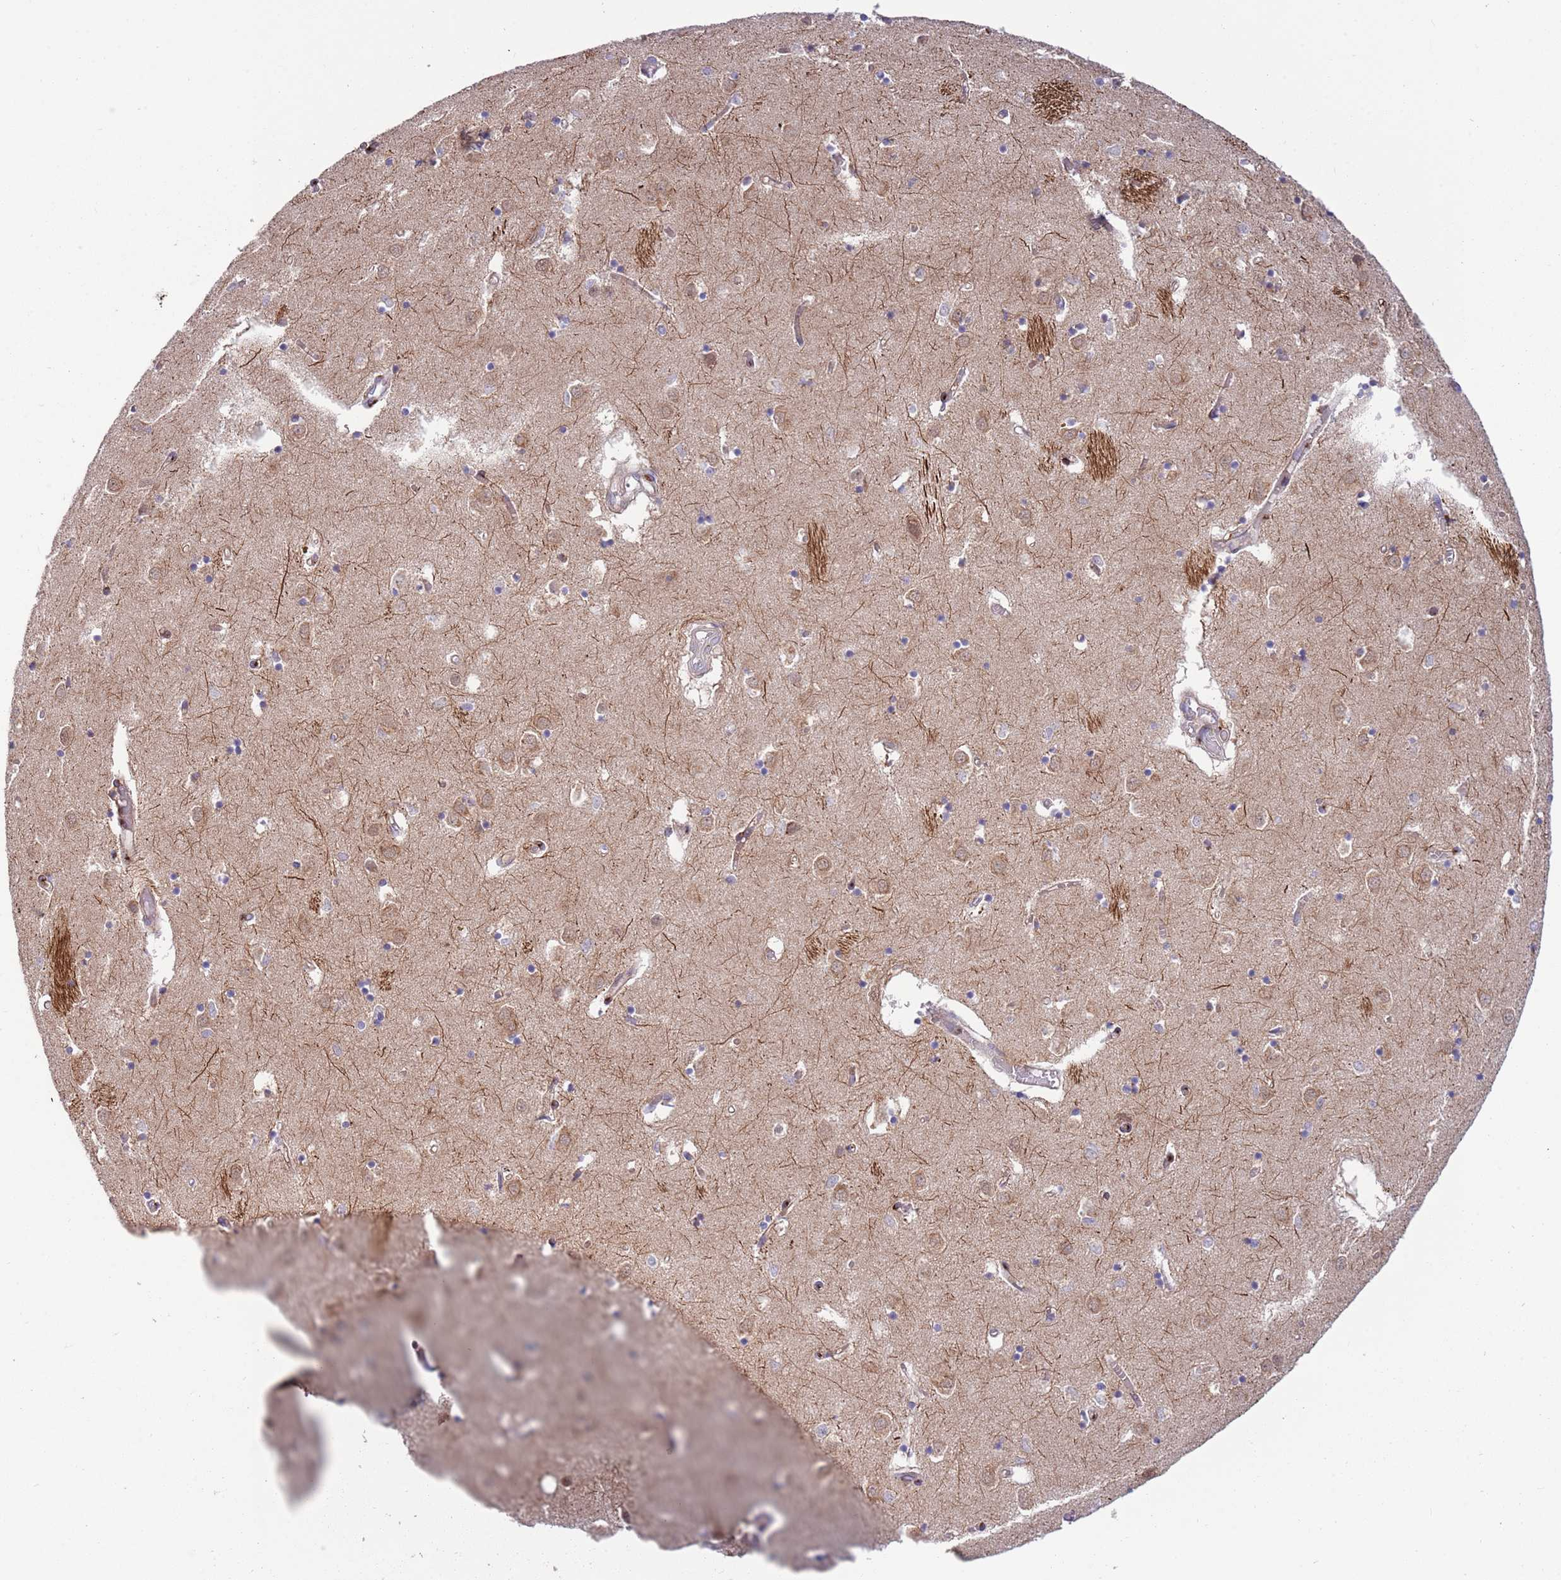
{"staining": {"intensity": "negative", "quantity": "none", "location": "none"}, "tissue": "caudate", "cell_type": "Glial cells", "image_type": "normal", "snomed": [{"axis": "morphology", "description": "Normal tissue, NOS"}, {"axis": "topography", "description": "Lateral ventricle wall"}], "caption": "Unremarkable caudate was stained to show a protein in brown. There is no significant positivity in glial cells. (IHC, brightfield microscopy, high magnification).", "gene": "BTBD7", "patient": {"sex": "male", "age": 70}}